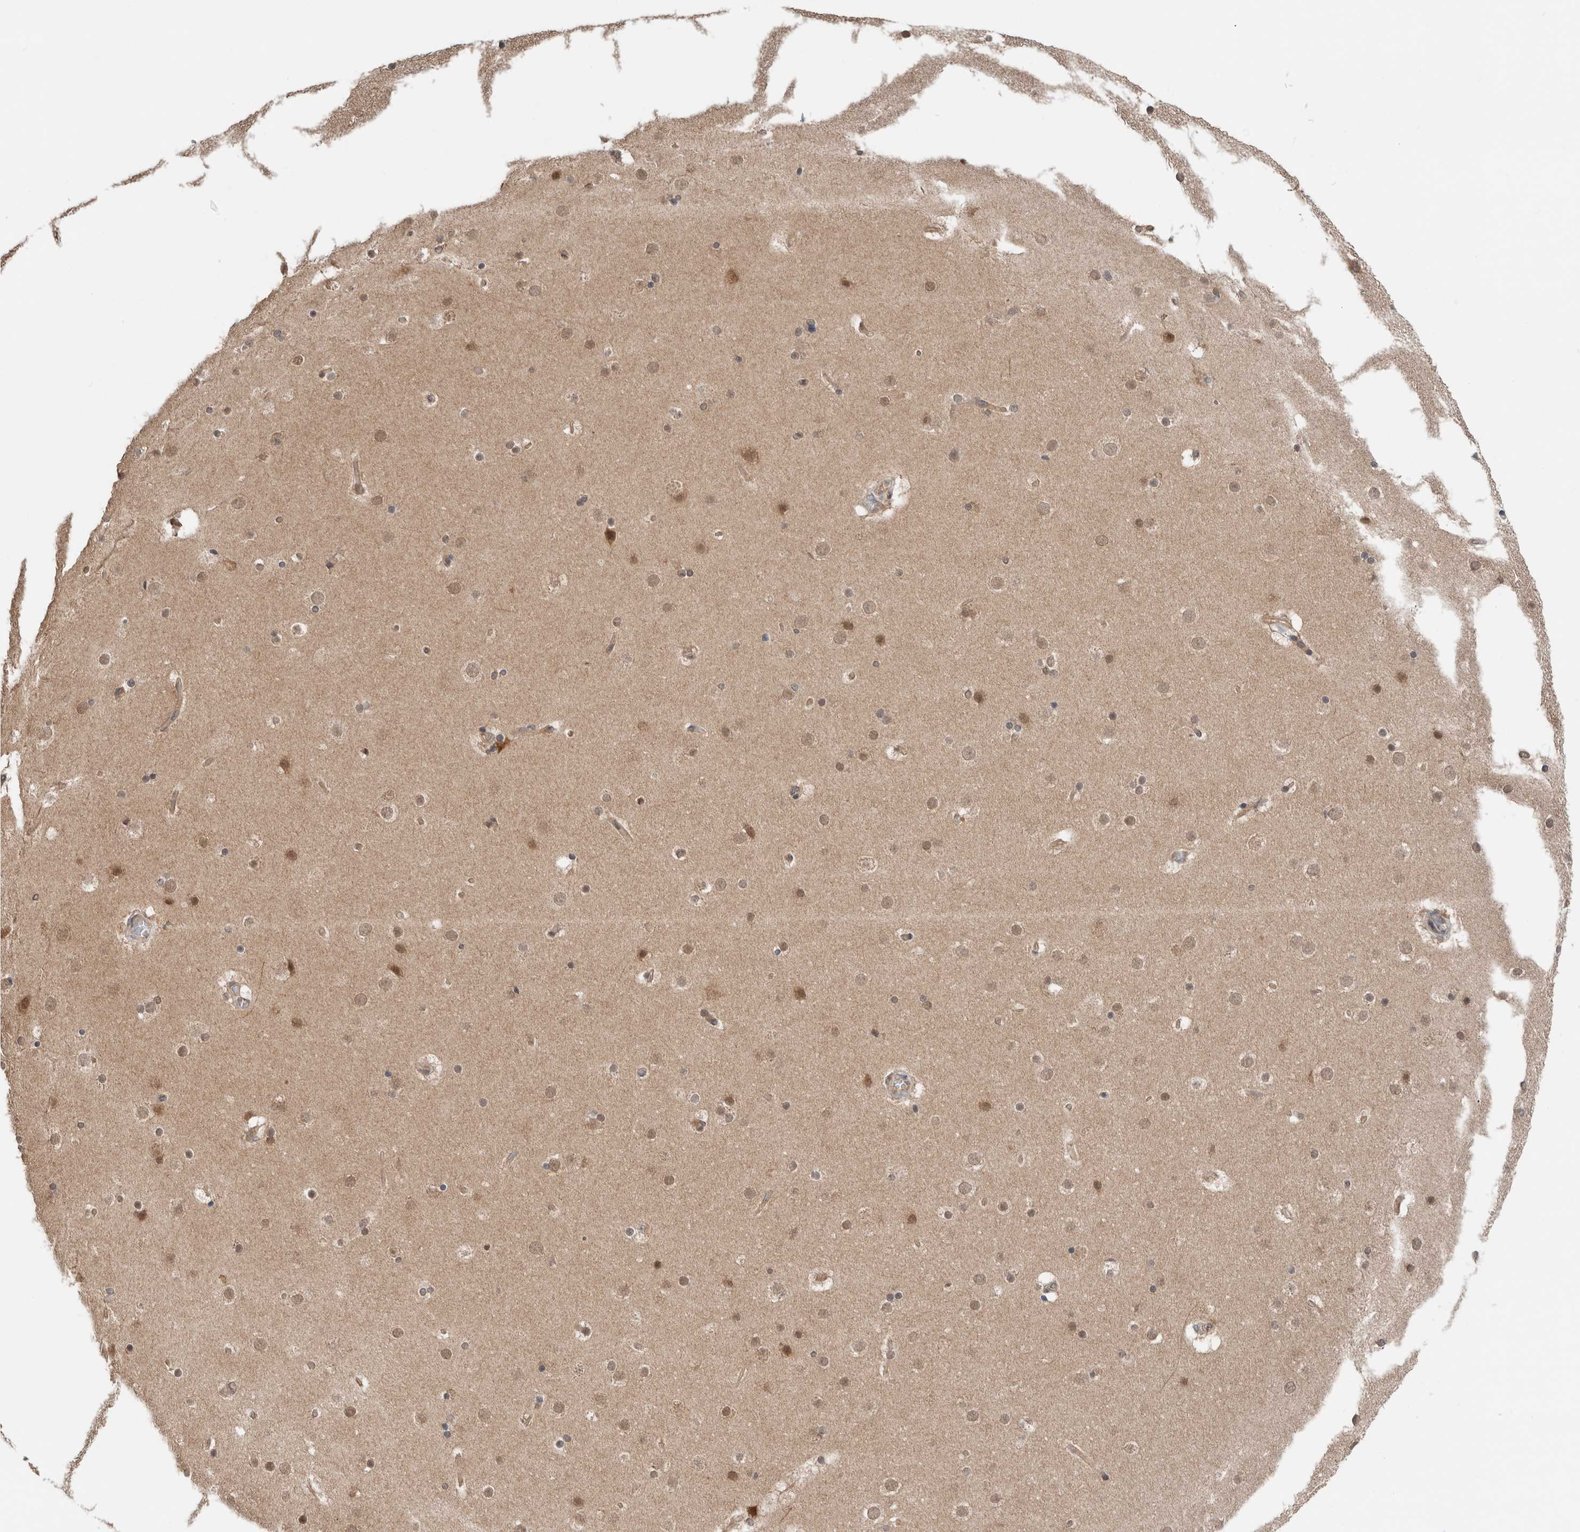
{"staining": {"intensity": "moderate", "quantity": "<25%", "location": "cytoplasmic/membranous"}, "tissue": "cerebral cortex", "cell_type": "Endothelial cells", "image_type": "normal", "snomed": [{"axis": "morphology", "description": "Normal tissue, NOS"}, {"axis": "topography", "description": "Cerebral cortex"}], "caption": "Cerebral cortex stained for a protein (brown) demonstrates moderate cytoplasmic/membranous positive expression in approximately <25% of endothelial cells.", "gene": "XPNPEP1", "patient": {"sex": "male", "age": 57}}